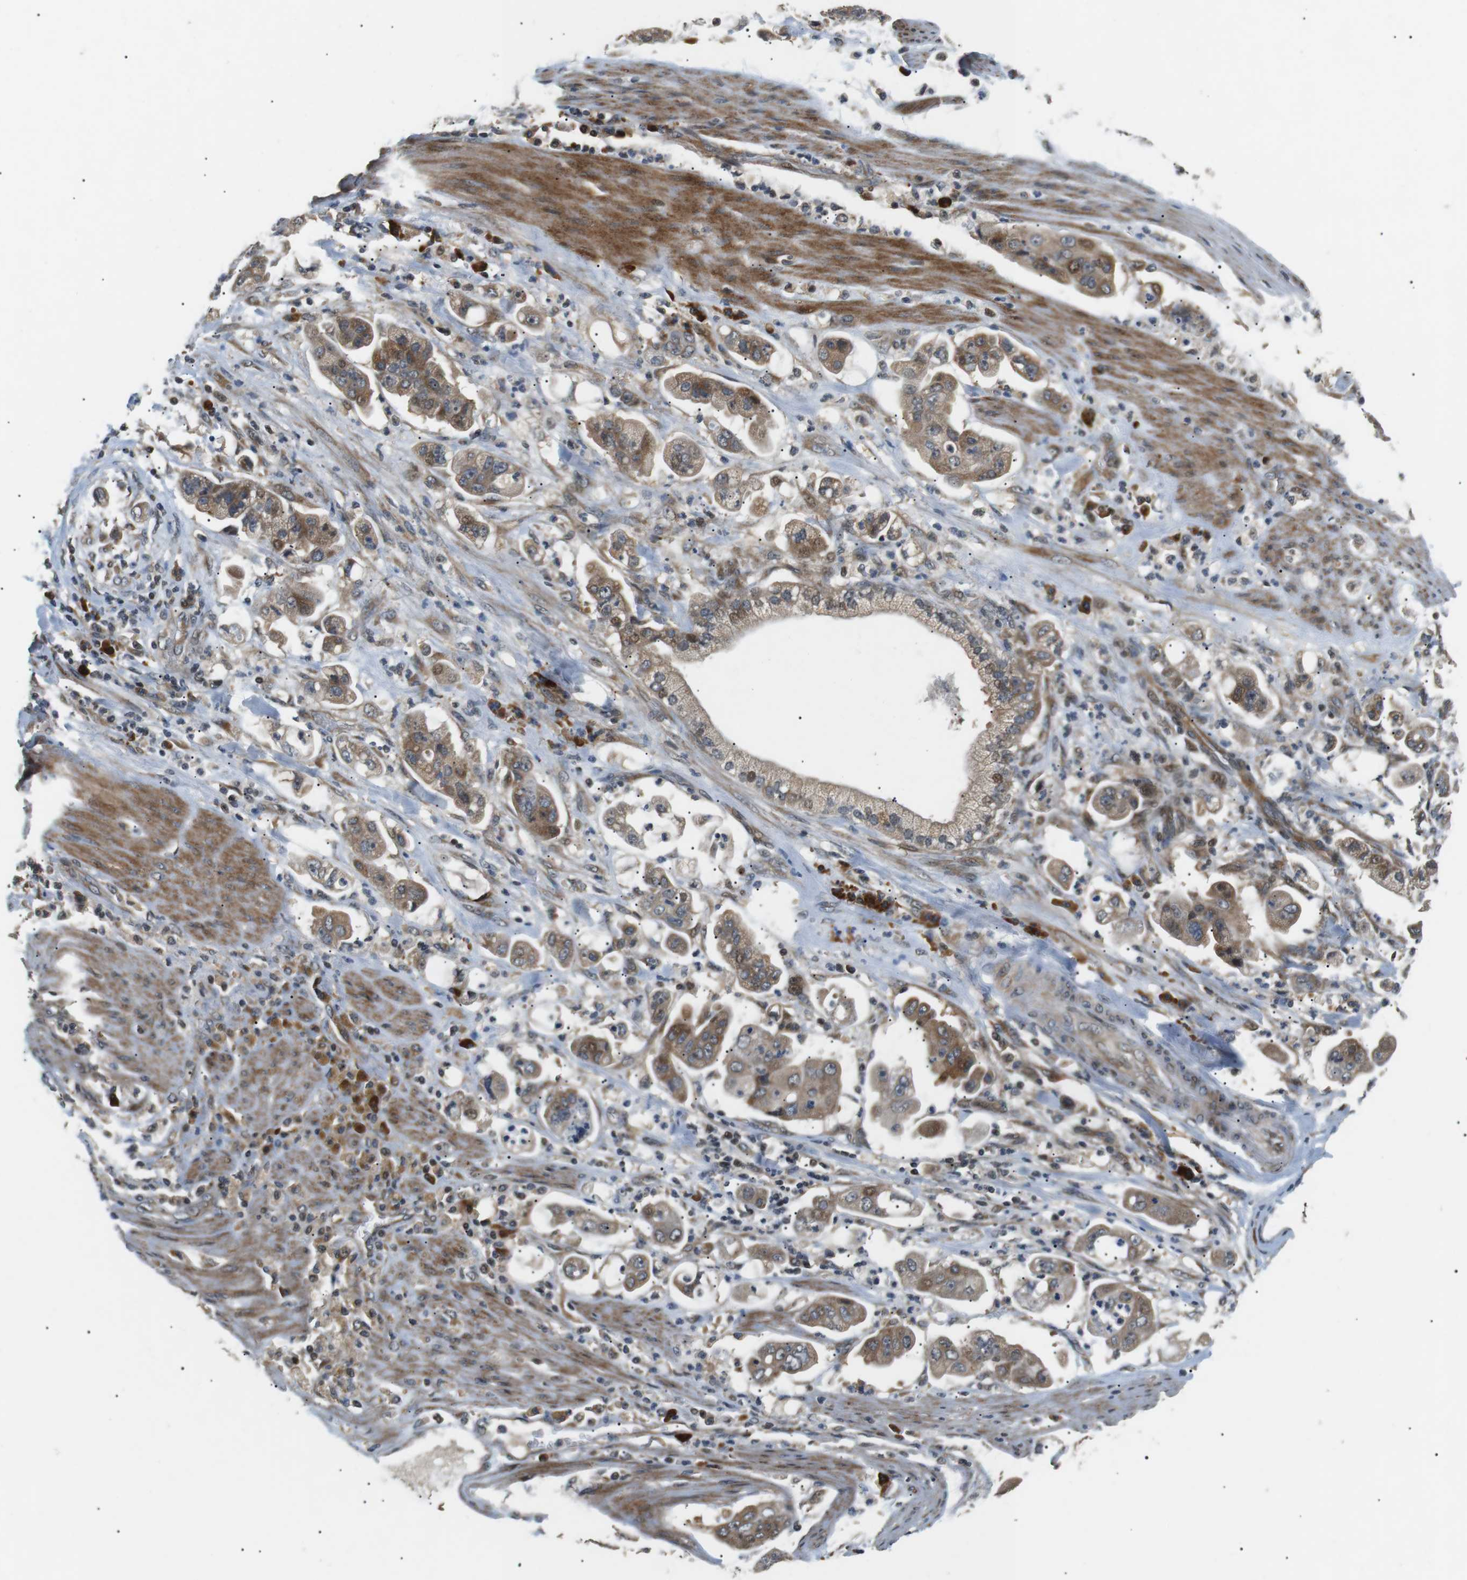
{"staining": {"intensity": "moderate", "quantity": "25%-75%", "location": "cytoplasmic/membranous"}, "tissue": "stomach cancer", "cell_type": "Tumor cells", "image_type": "cancer", "snomed": [{"axis": "morphology", "description": "Adenocarcinoma, NOS"}, {"axis": "topography", "description": "Stomach"}], "caption": "Approximately 25%-75% of tumor cells in stomach cancer reveal moderate cytoplasmic/membranous protein staining as visualized by brown immunohistochemical staining.", "gene": "HSPA13", "patient": {"sex": "male", "age": 62}}